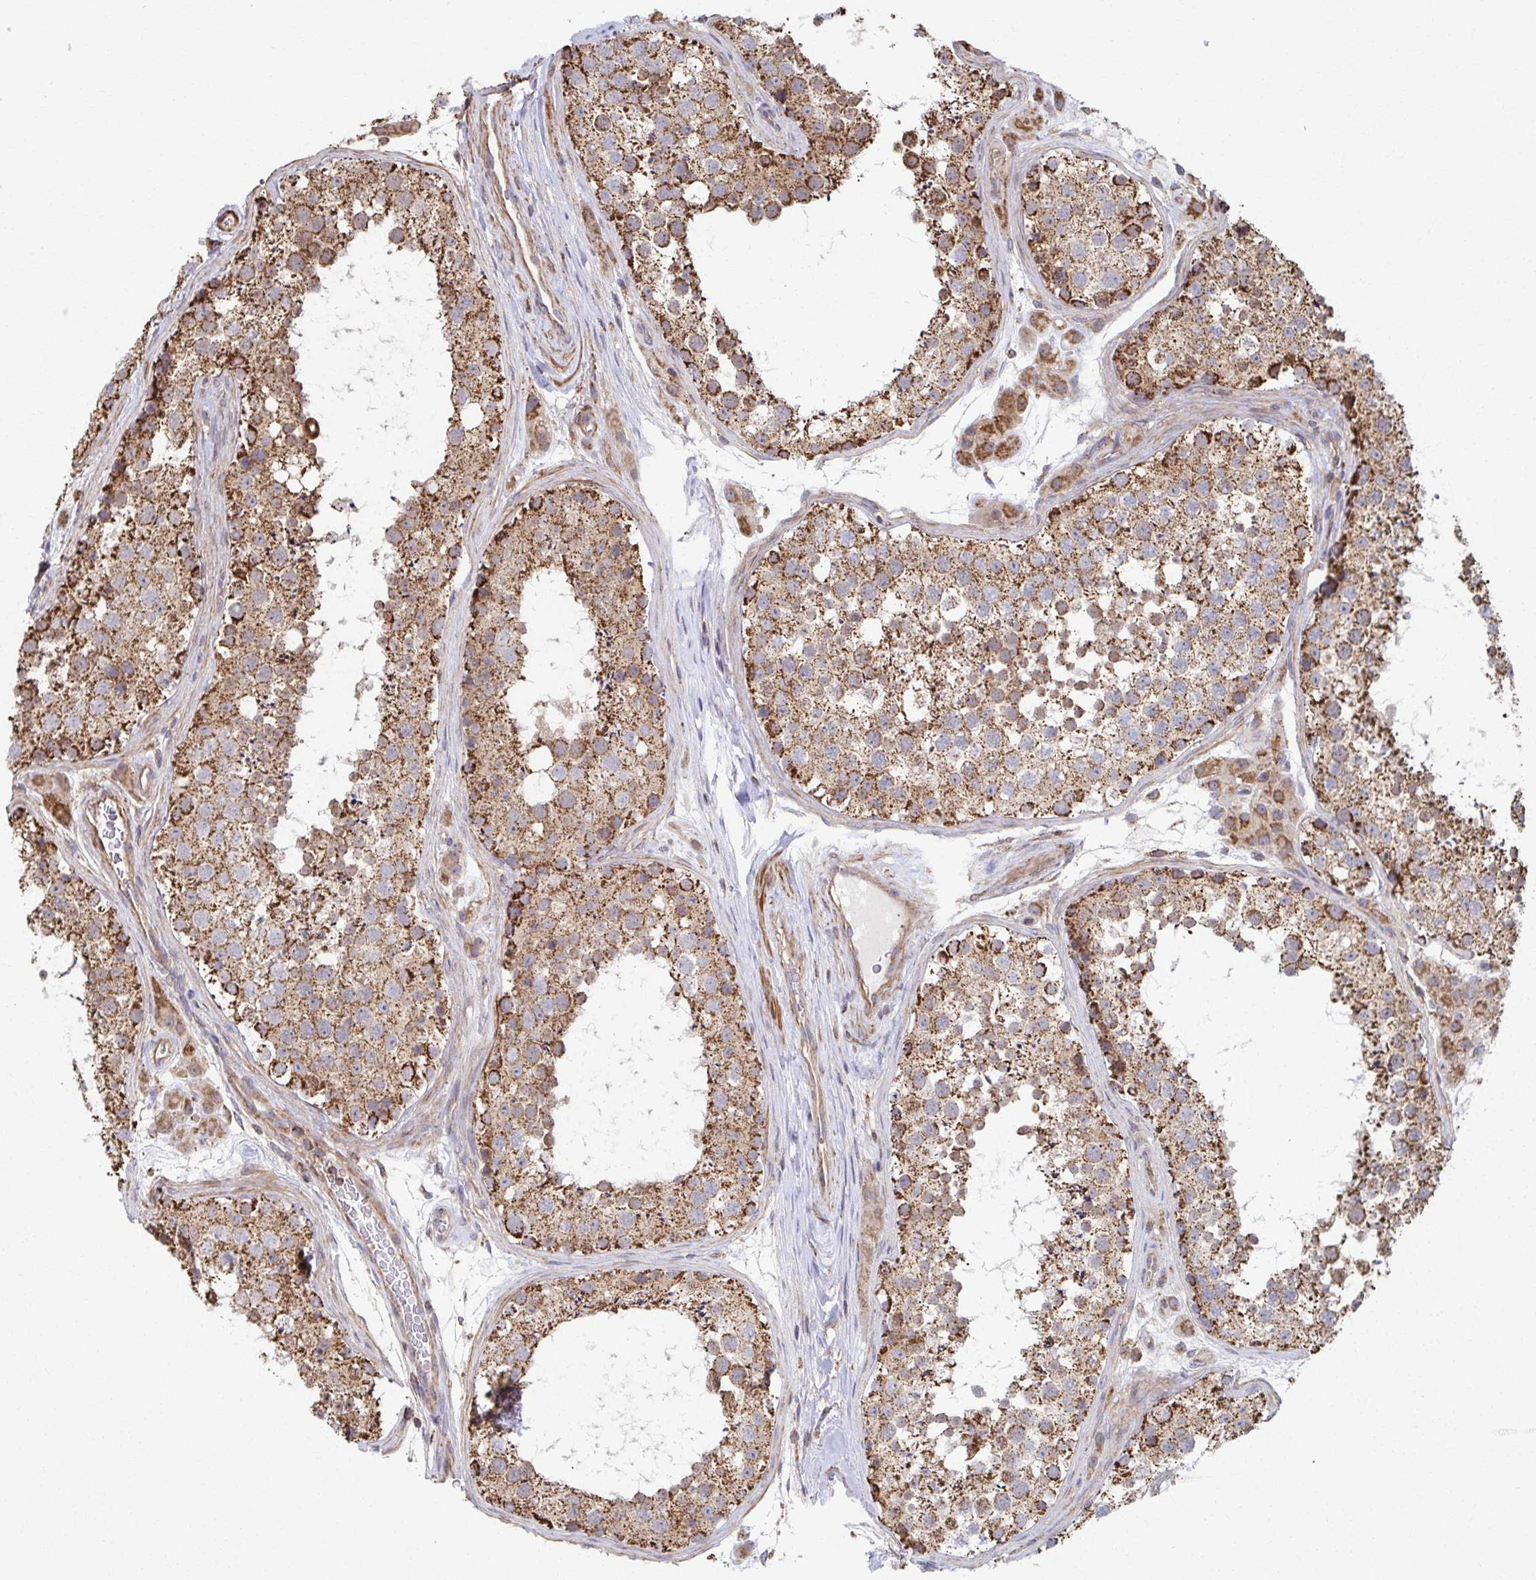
{"staining": {"intensity": "moderate", "quantity": ">75%", "location": "cytoplasmic/membranous"}, "tissue": "testis", "cell_type": "Cells in seminiferous ducts", "image_type": "normal", "snomed": [{"axis": "morphology", "description": "Normal tissue, NOS"}, {"axis": "topography", "description": "Testis"}], "caption": "Human testis stained for a protein (brown) demonstrates moderate cytoplasmic/membranous positive expression in about >75% of cells in seminiferous ducts.", "gene": "KLHL34", "patient": {"sex": "male", "age": 41}}